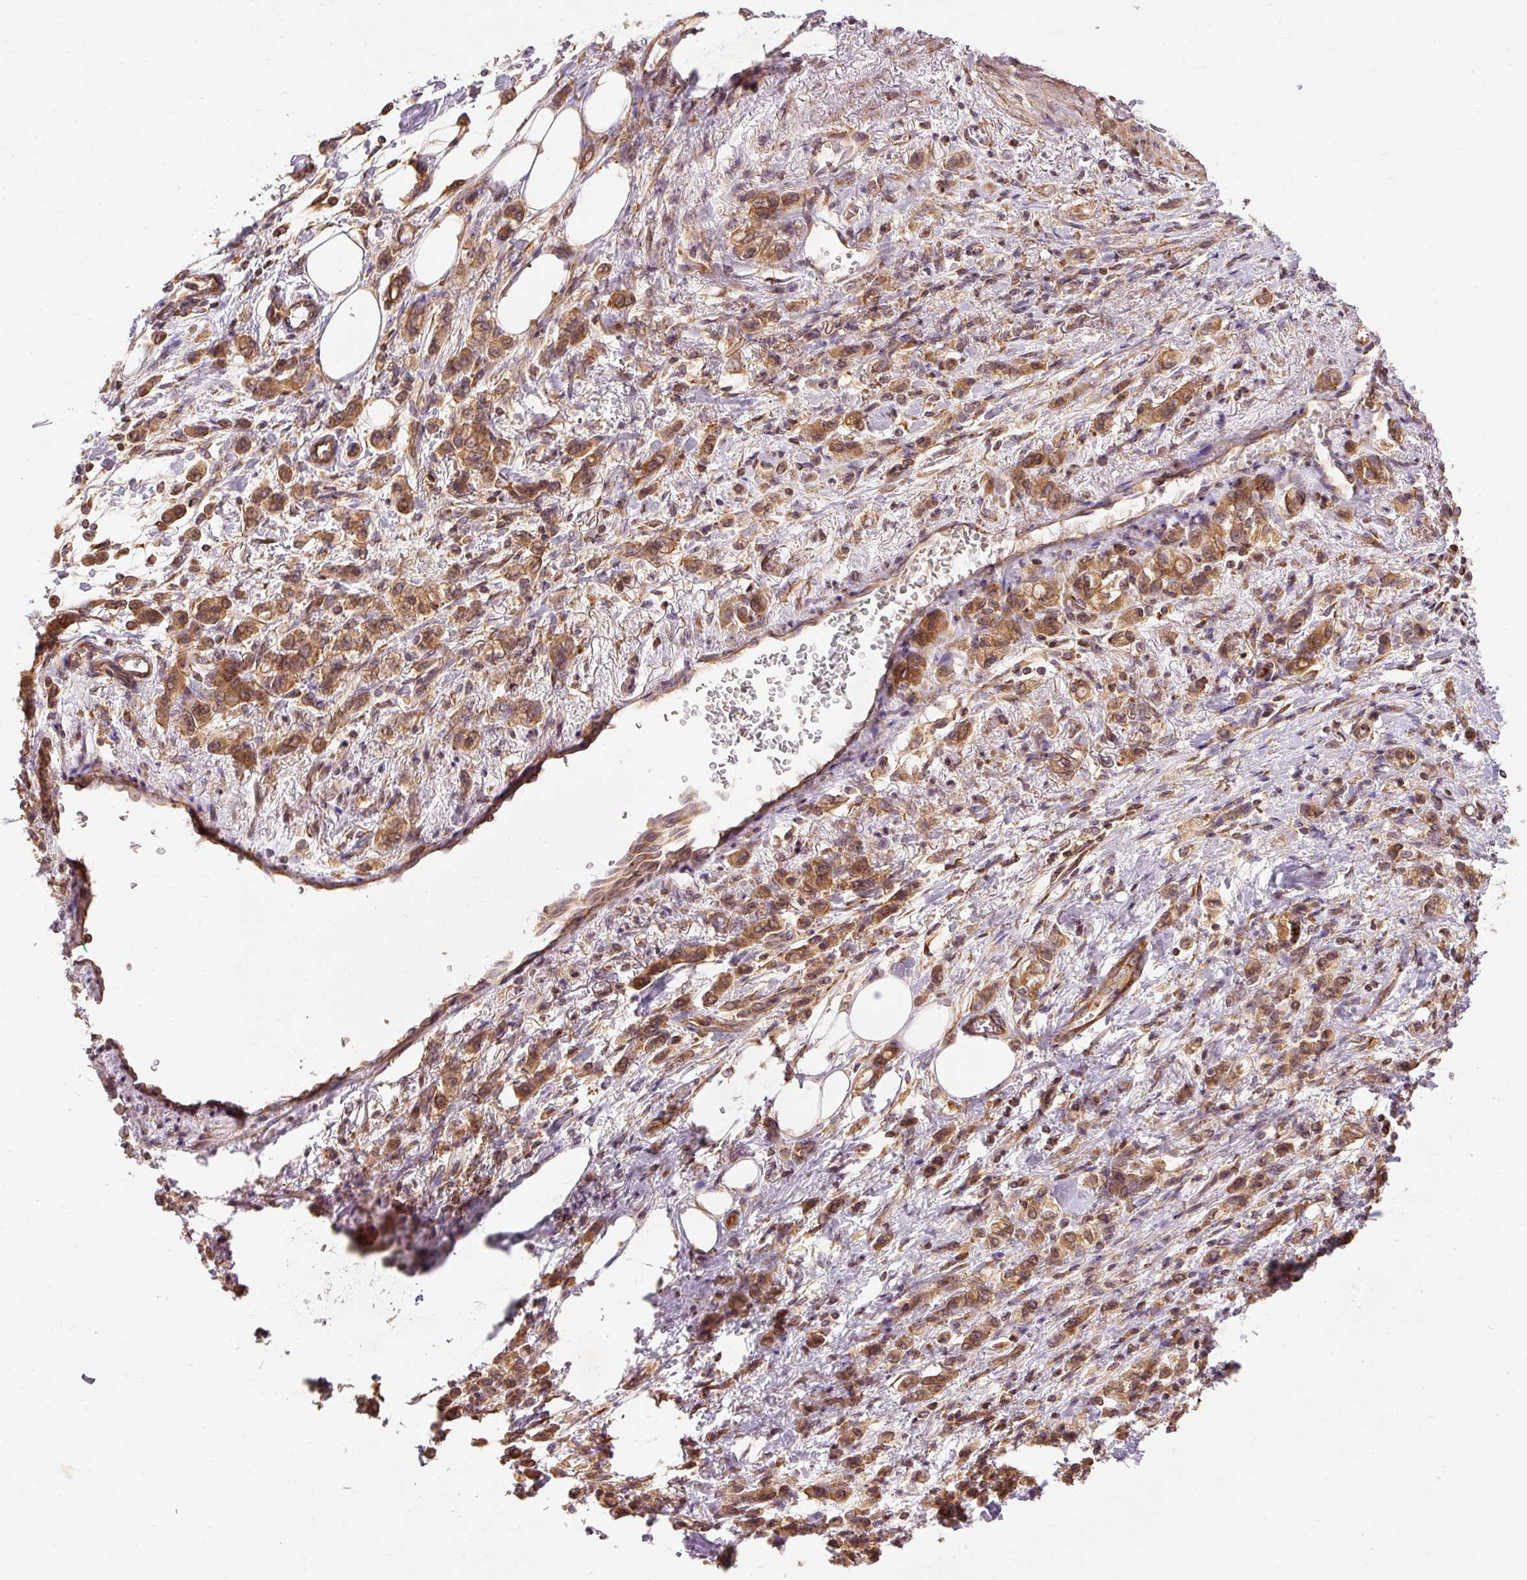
{"staining": {"intensity": "moderate", "quantity": ">75%", "location": "cytoplasmic/membranous"}, "tissue": "stomach cancer", "cell_type": "Tumor cells", "image_type": "cancer", "snomed": [{"axis": "morphology", "description": "Adenocarcinoma, NOS"}, {"axis": "topography", "description": "Stomach"}], "caption": "Adenocarcinoma (stomach) tissue exhibits moderate cytoplasmic/membranous expression in about >75% of tumor cells The staining was performed using DAB (3,3'-diaminobenzidine), with brown indicating positive protein expression. Nuclei are stained blue with hematoxylin.", "gene": "PDAP1", "patient": {"sex": "male", "age": 77}}